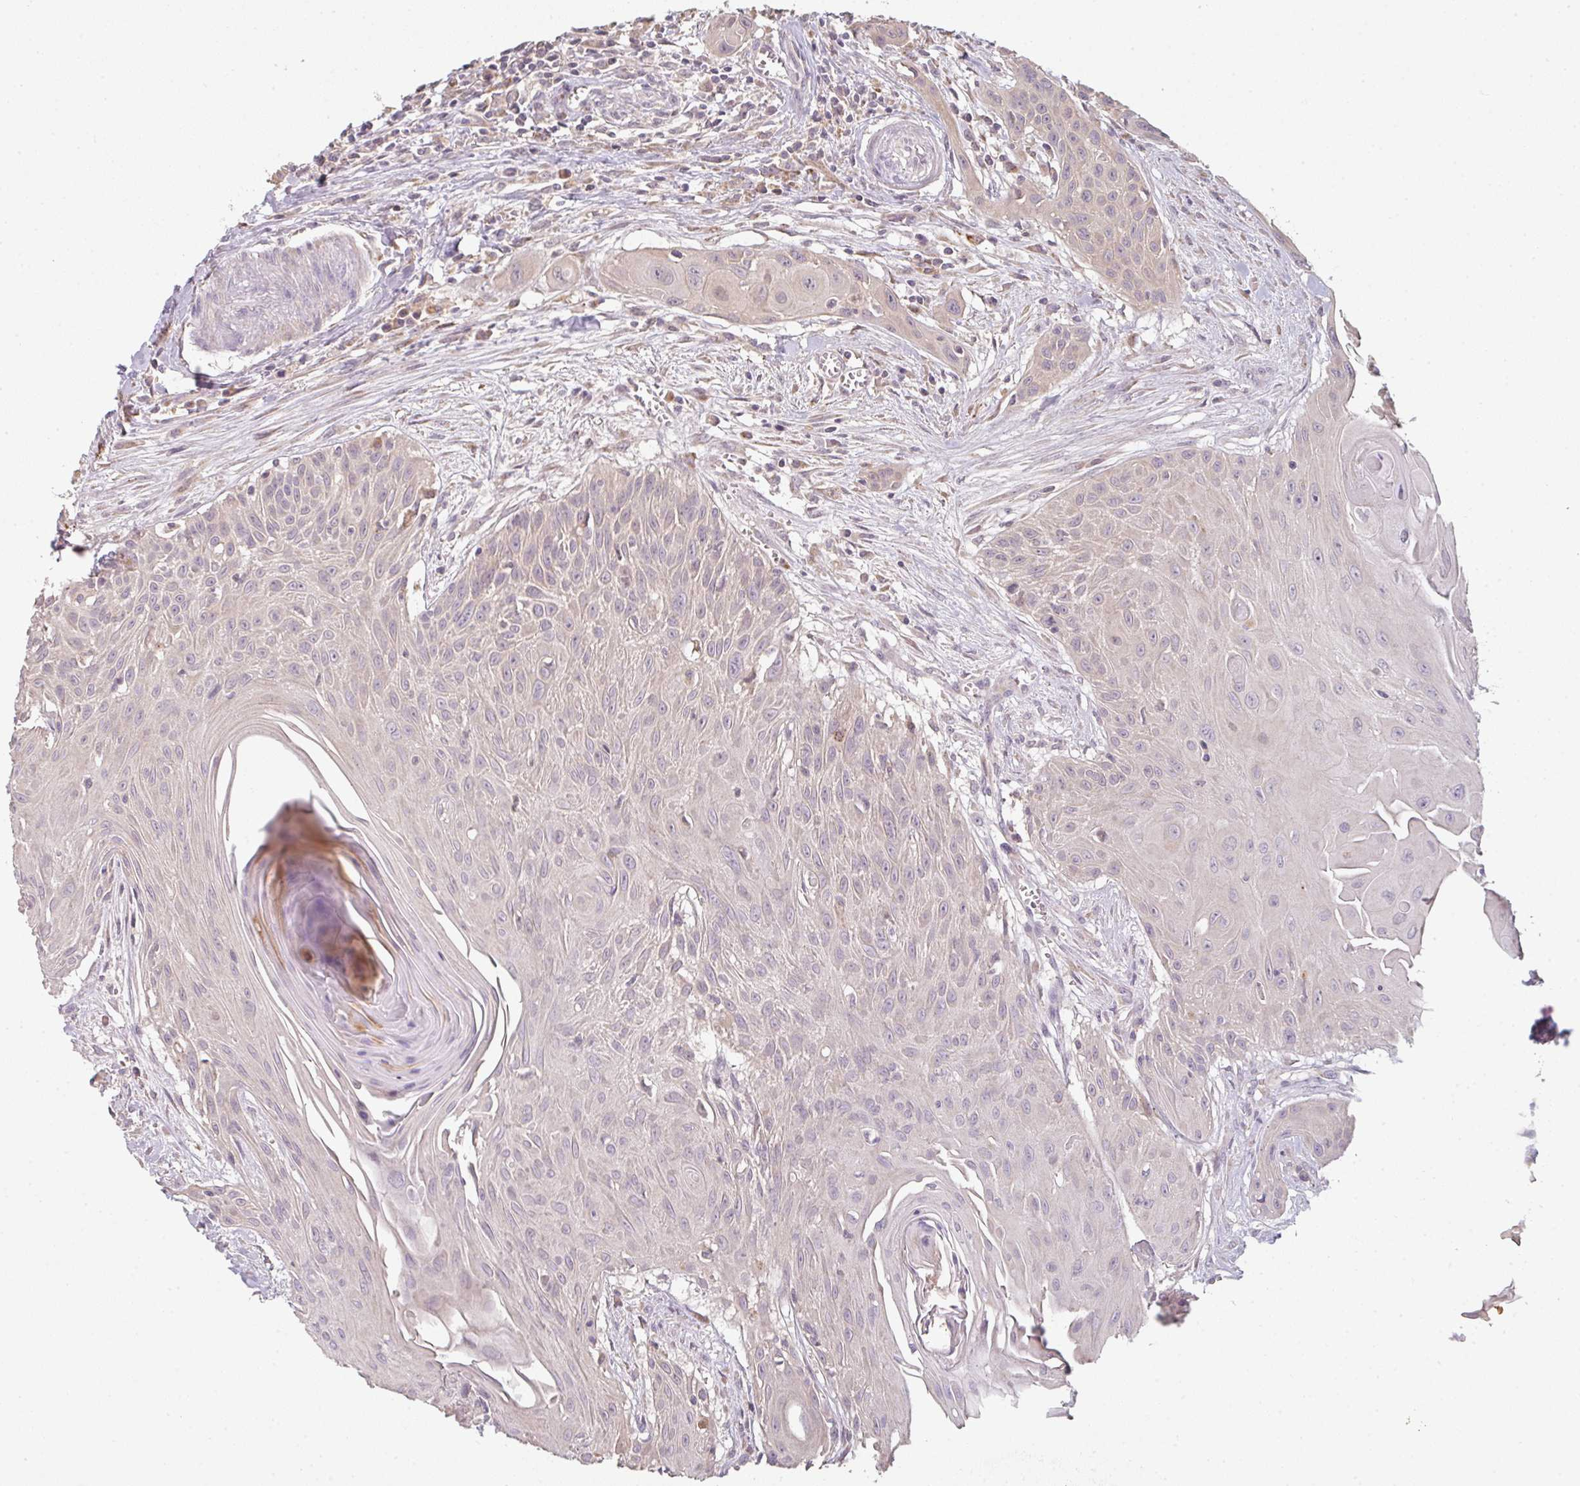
{"staining": {"intensity": "negative", "quantity": "none", "location": "none"}, "tissue": "head and neck cancer", "cell_type": "Tumor cells", "image_type": "cancer", "snomed": [{"axis": "morphology", "description": "Squamous cell carcinoma, NOS"}, {"axis": "topography", "description": "Lymph node"}, {"axis": "topography", "description": "Salivary gland"}, {"axis": "topography", "description": "Head-Neck"}], "caption": "This is a micrograph of immunohistochemistry staining of head and neck cancer, which shows no expression in tumor cells. (DAB IHC, high magnification).", "gene": "TMEM237", "patient": {"sex": "female", "age": 74}}